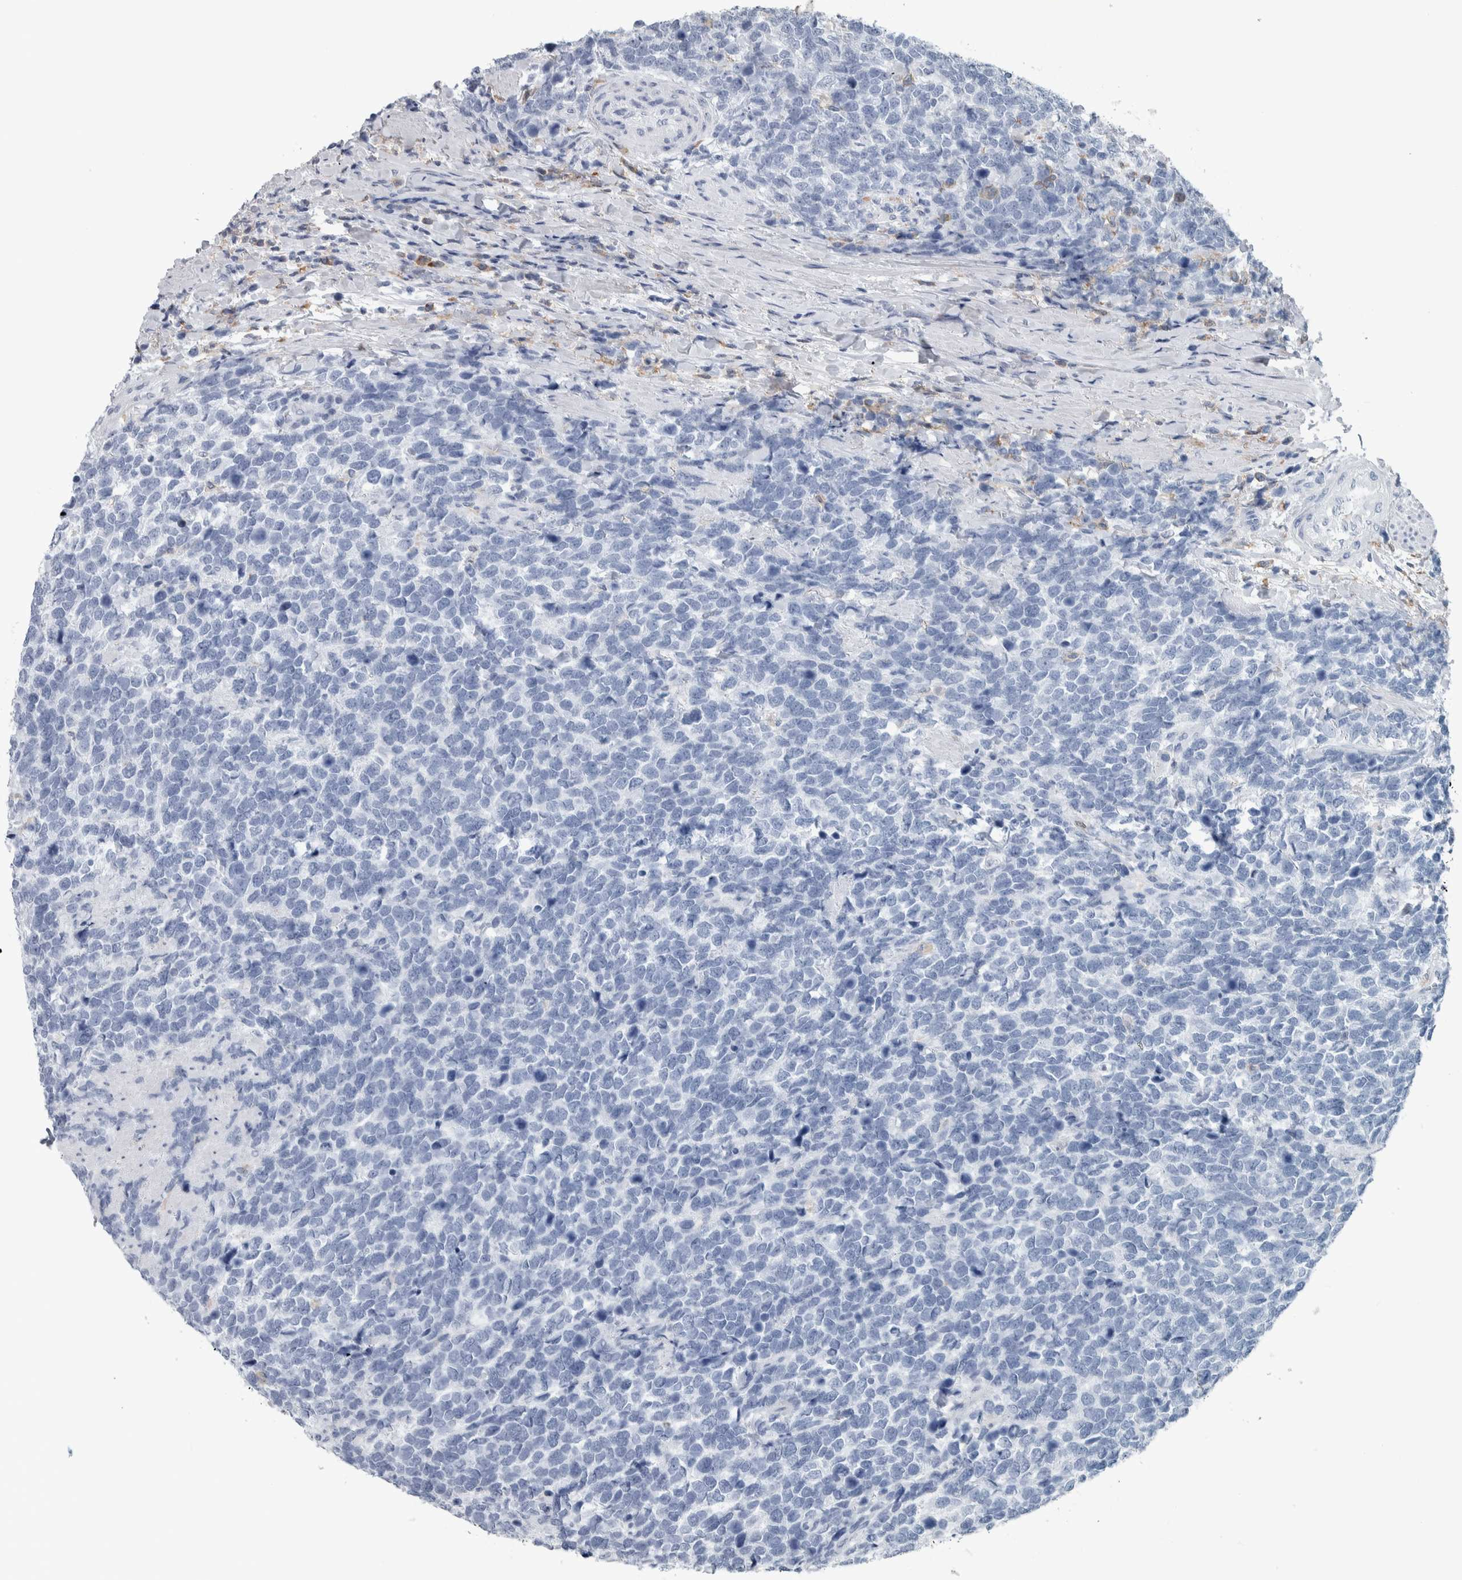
{"staining": {"intensity": "negative", "quantity": "none", "location": "none"}, "tissue": "urothelial cancer", "cell_type": "Tumor cells", "image_type": "cancer", "snomed": [{"axis": "morphology", "description": "Urothelial carcinoma, High grade"}, {"axis": "topography", "description": "Urinary bladder"}], "caption": "Image shows no protein staining in tumor cells of high-grade urothelial carcinoma tissue.", "gene": "SKAP2", "patient": {"sex": "female", "age": 82}}